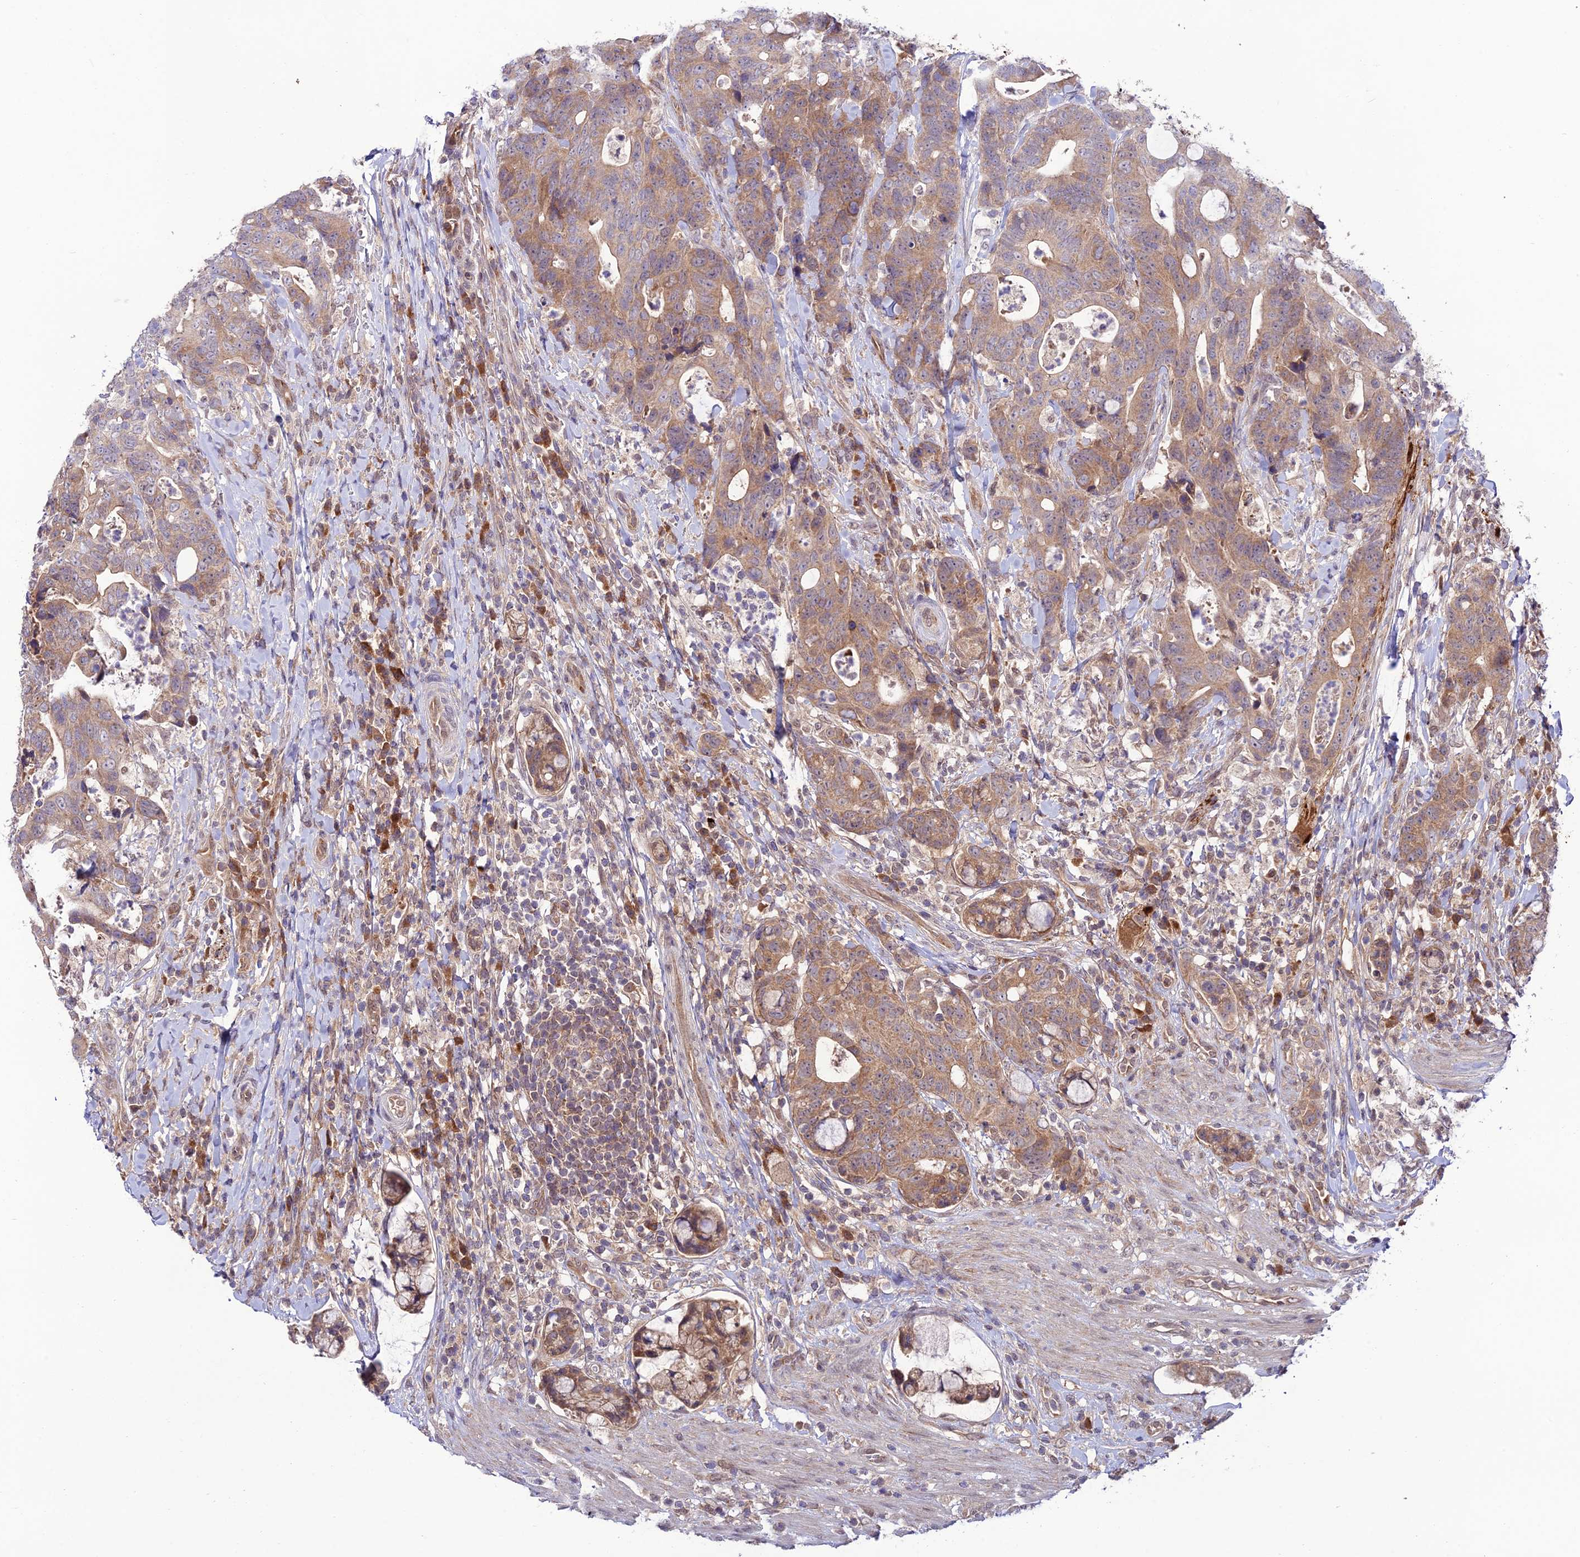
{"staining": {"intensity": "moderate", "quantity": ">75%", "location": "cytoplasmic/membranous"}, "tissue": "colorectal cancer", "cell_type": "Tumor cells", "image_type": "cancer", "snomed": [{"axis": "morphology", "description": "Adenocarcinoma, NOS"}, {"axis": "topography", "description": "Colon"}], "caption": "This image reveals colorectal adenocarcinoma stained with immunohistochemistry to label a protein in brown. The cytoplasmic/membranous of tumor cells show moderate positivity for the protein. Nuclei are counter-stained blue.", "gene": "TRIM40", "patient": {"sex": "female", "age": 82}}